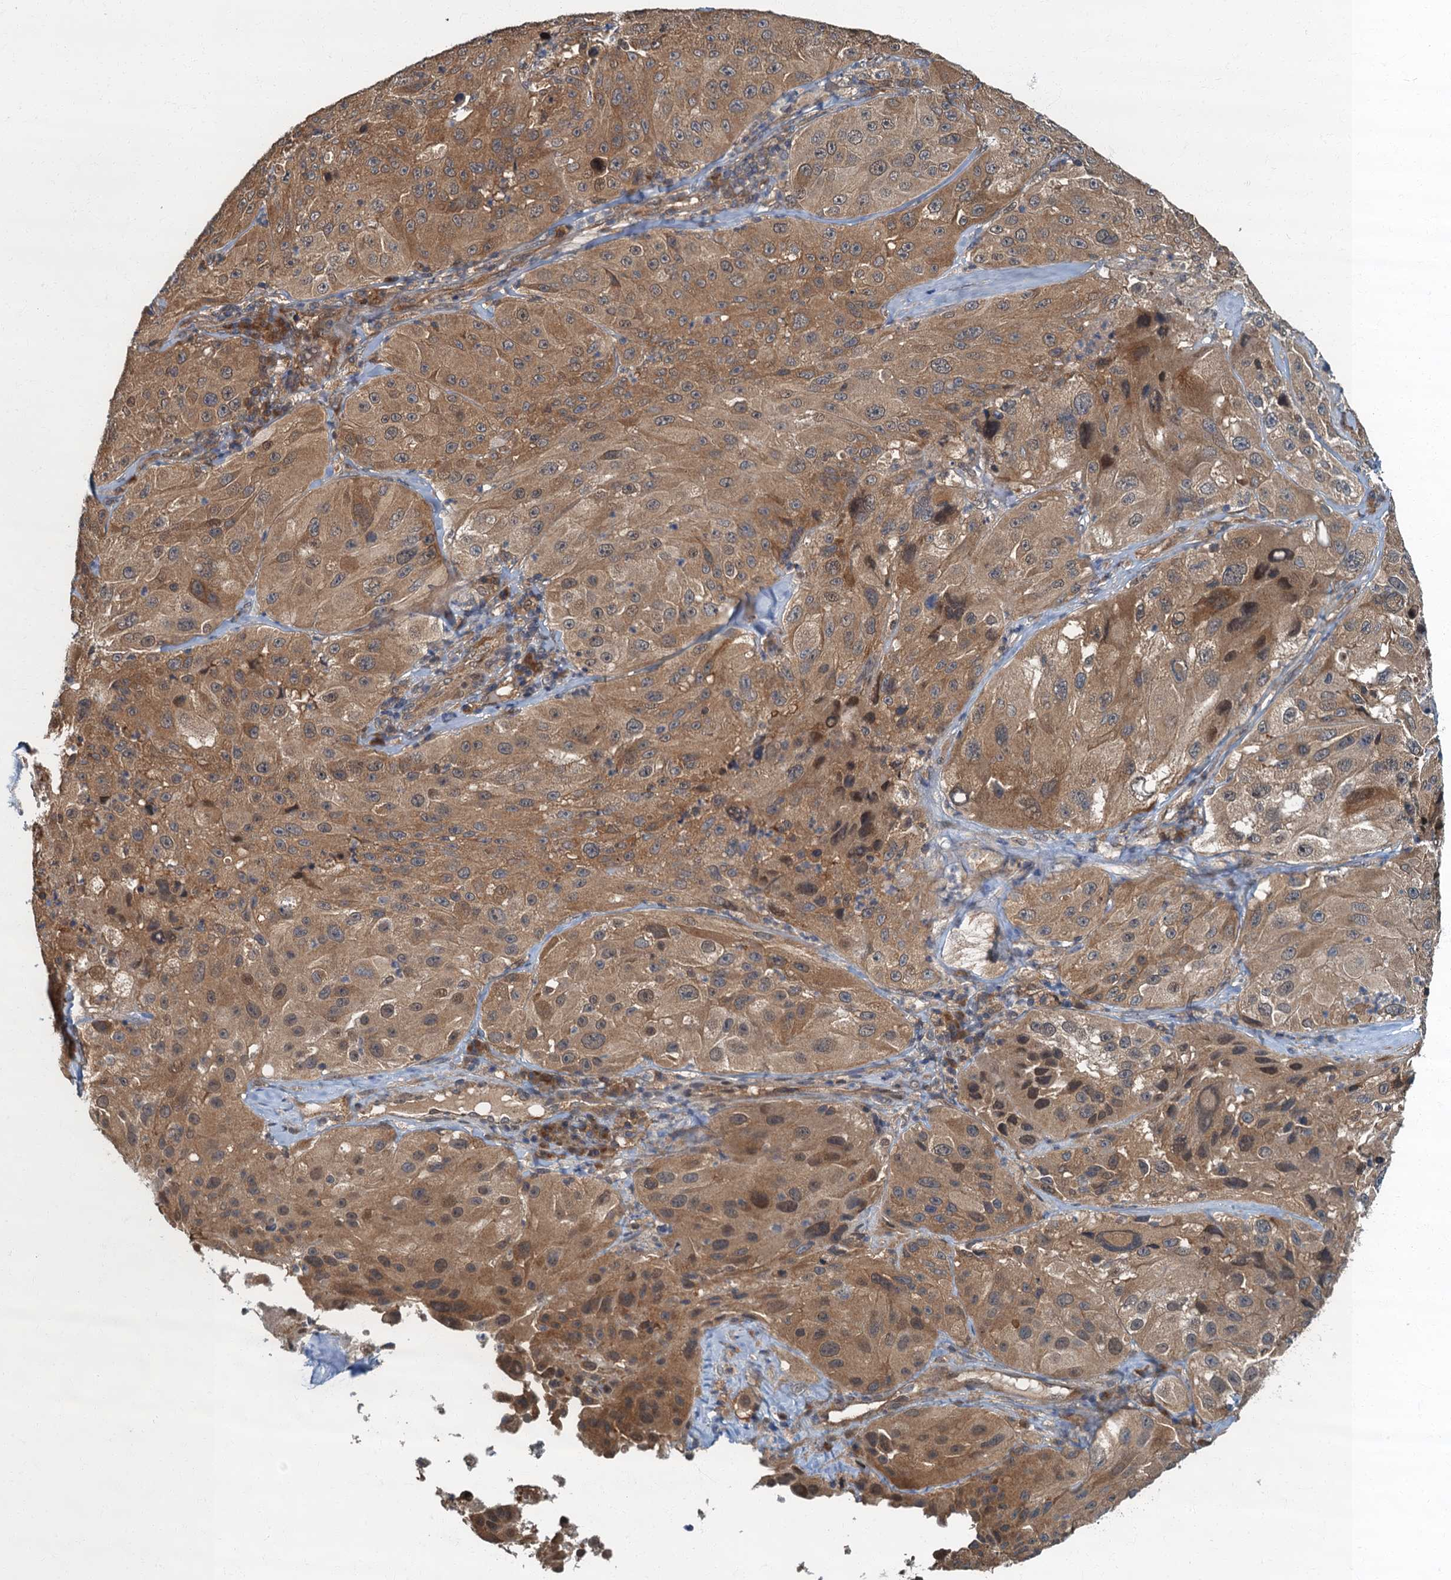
{"staining": {"intensity": "moderate", "quantity": ">75%", "location": "cytoplasmic/membranous,nuclear"}, "tissue": "melanoma", "cell_type": "Tumor cells", "image_type": "cancer", "snomed": [{"axis": "morphology", "description": "Malignant melanoma, Metastatic site"}, {"axis": "topography", "description": "Lymph node"}], "caption": "IHC (DAB) staining of melanoma demonstrates moderate cytoplasmic/membranous and nuclear protein staining in about >75% of tumor cells. Using DAB (3,3'-diaminobenzidine) (brown) and hematoxylin (blue) stains, captured at high magnification using brightfield microscopy.", "gene": "TBCK", "patient": {"sex": "male", "age": 62}}